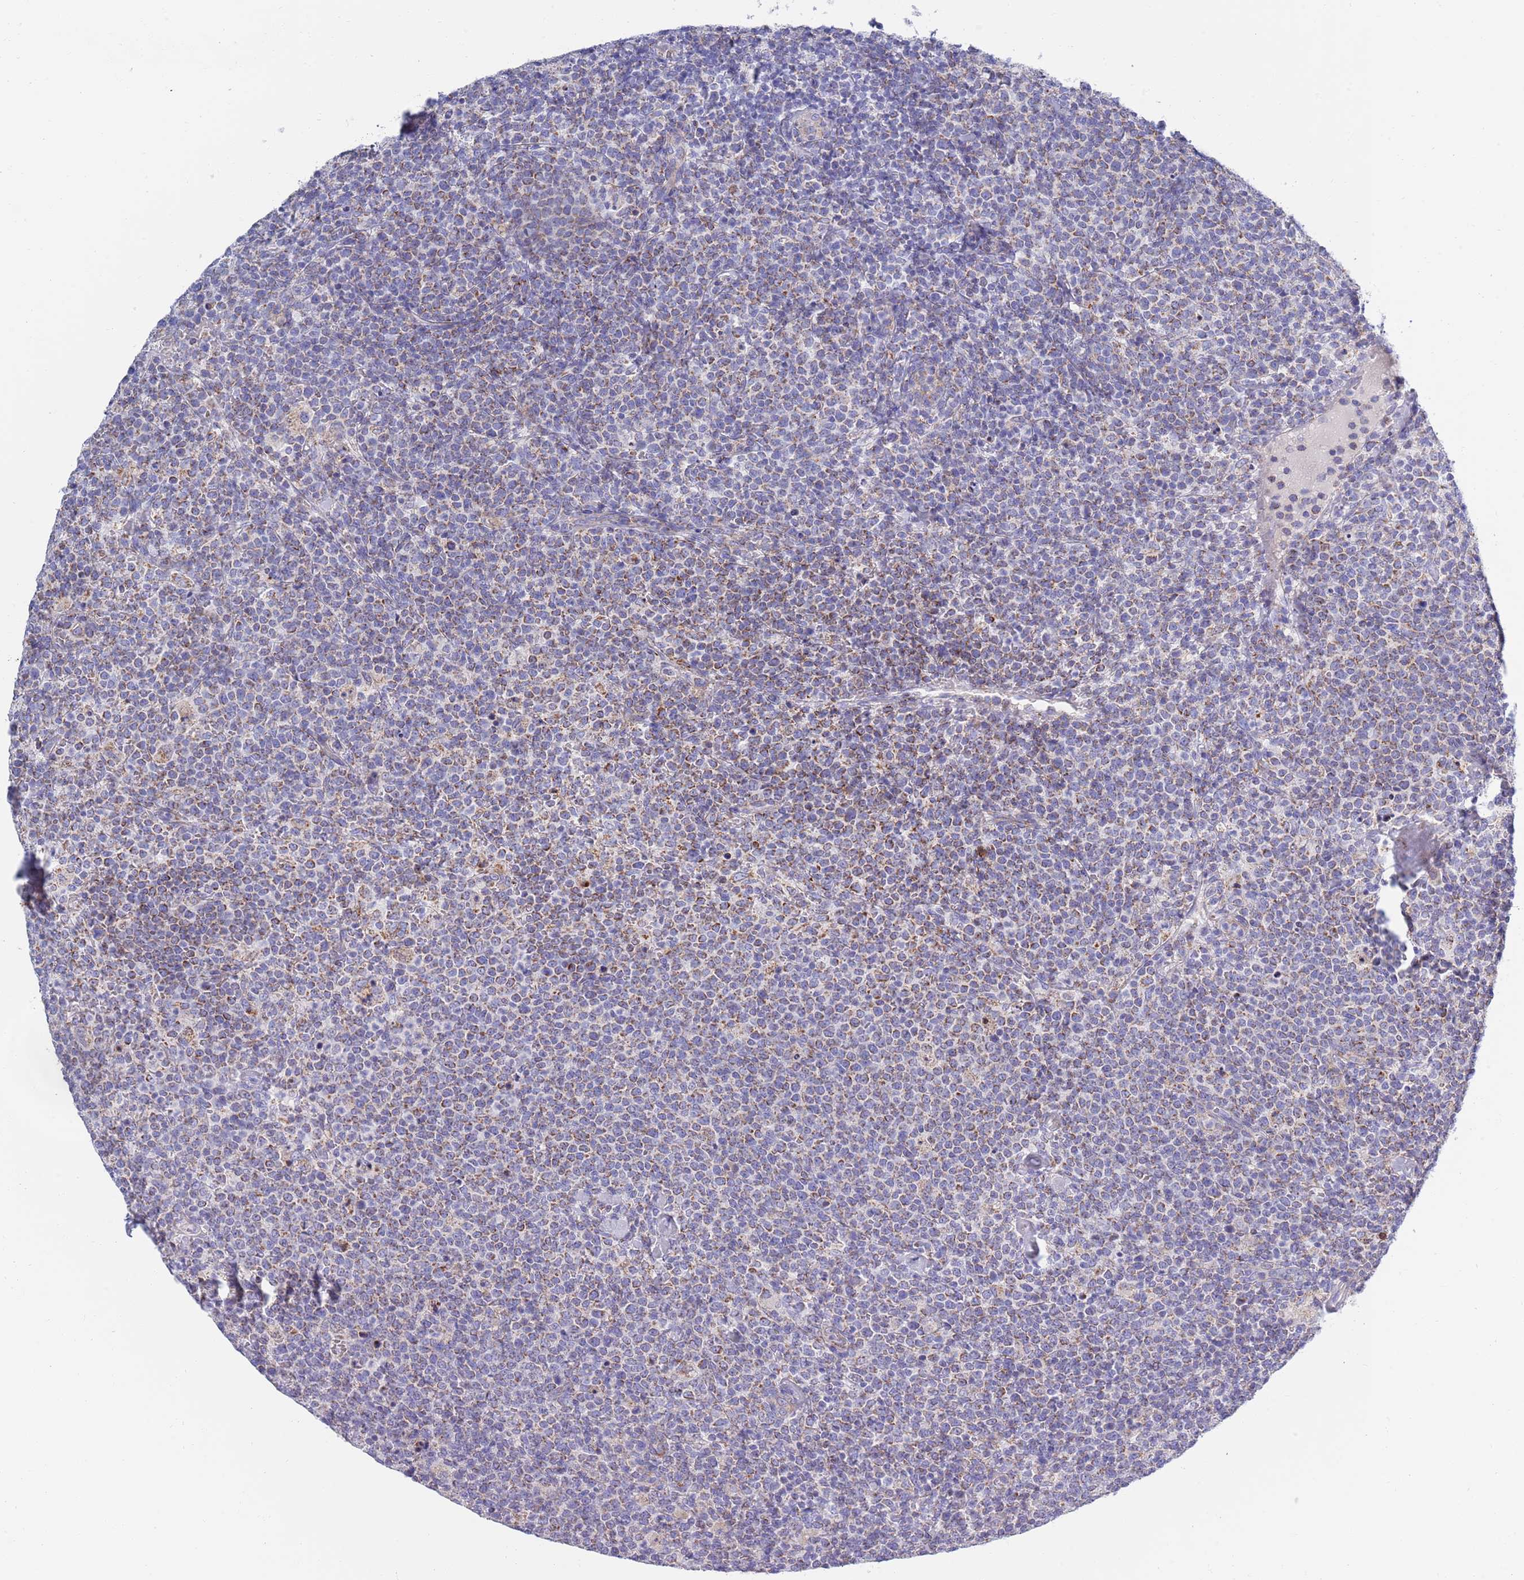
{"staining": {"intensity": "weak", "quantity": ">75%", "location": "cytoplasmic/membranous"}, "tissue": "lymphoma", "cell_type": "Tumor cells", "image_type": "cancer", "snomed": [{"axis": "morphology", "description": "Malignant lymphoma, non-Hodgkin's type, High grade"}, {"axis": "topography", "description": "Lymph node"}], "caption": "This photomicrograph shows IHC staining of human lymphoma, with low weak cytoplasmic/membranous positivity in approximately >75% of tumor cells.", "gene": "EMC8", "patient": {"sex": "male", "age": 61}}